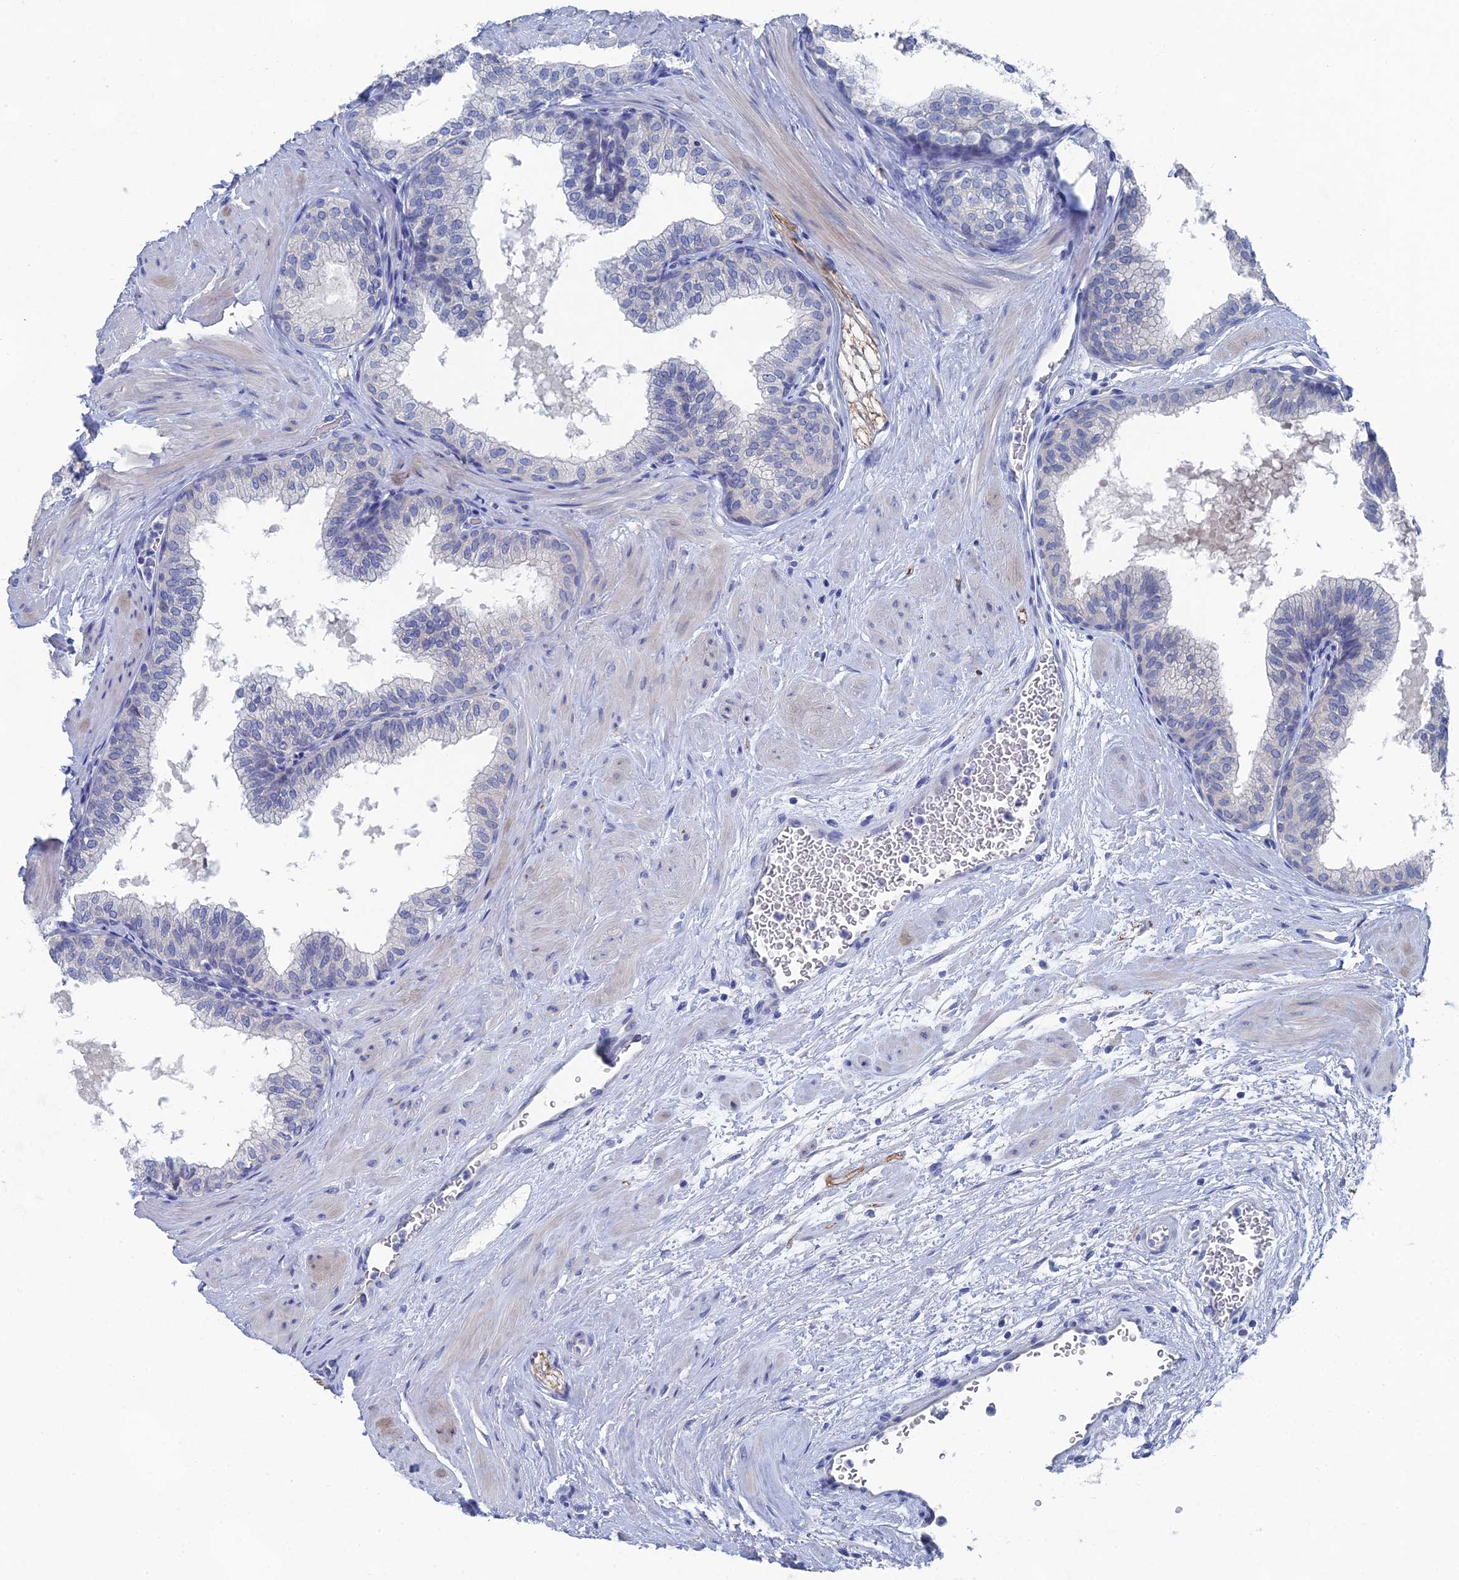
{"staining": {"intensity": "negative", "quantity": "none", "location": "none"}, "tissue": "prostate", "cell_type": "Glandular cells", "image_type": "normal", "snomed": [{"axis": "morphology", "description": "Normal tissue, NOS"}, {"axis": "topography", "description": "Prostate"}], "caption": "Photomicrograph shows no protein positivity in glandular cells of normal prostate. Brightfield microscopy of immunohistochemistry stained with DAB (3,3'-diaminobenzidine) (brown) and hematoxylin (blue), captured at high magnification.", "gene": "GFAP", "patient": {"sex": "male", "age": 60}}